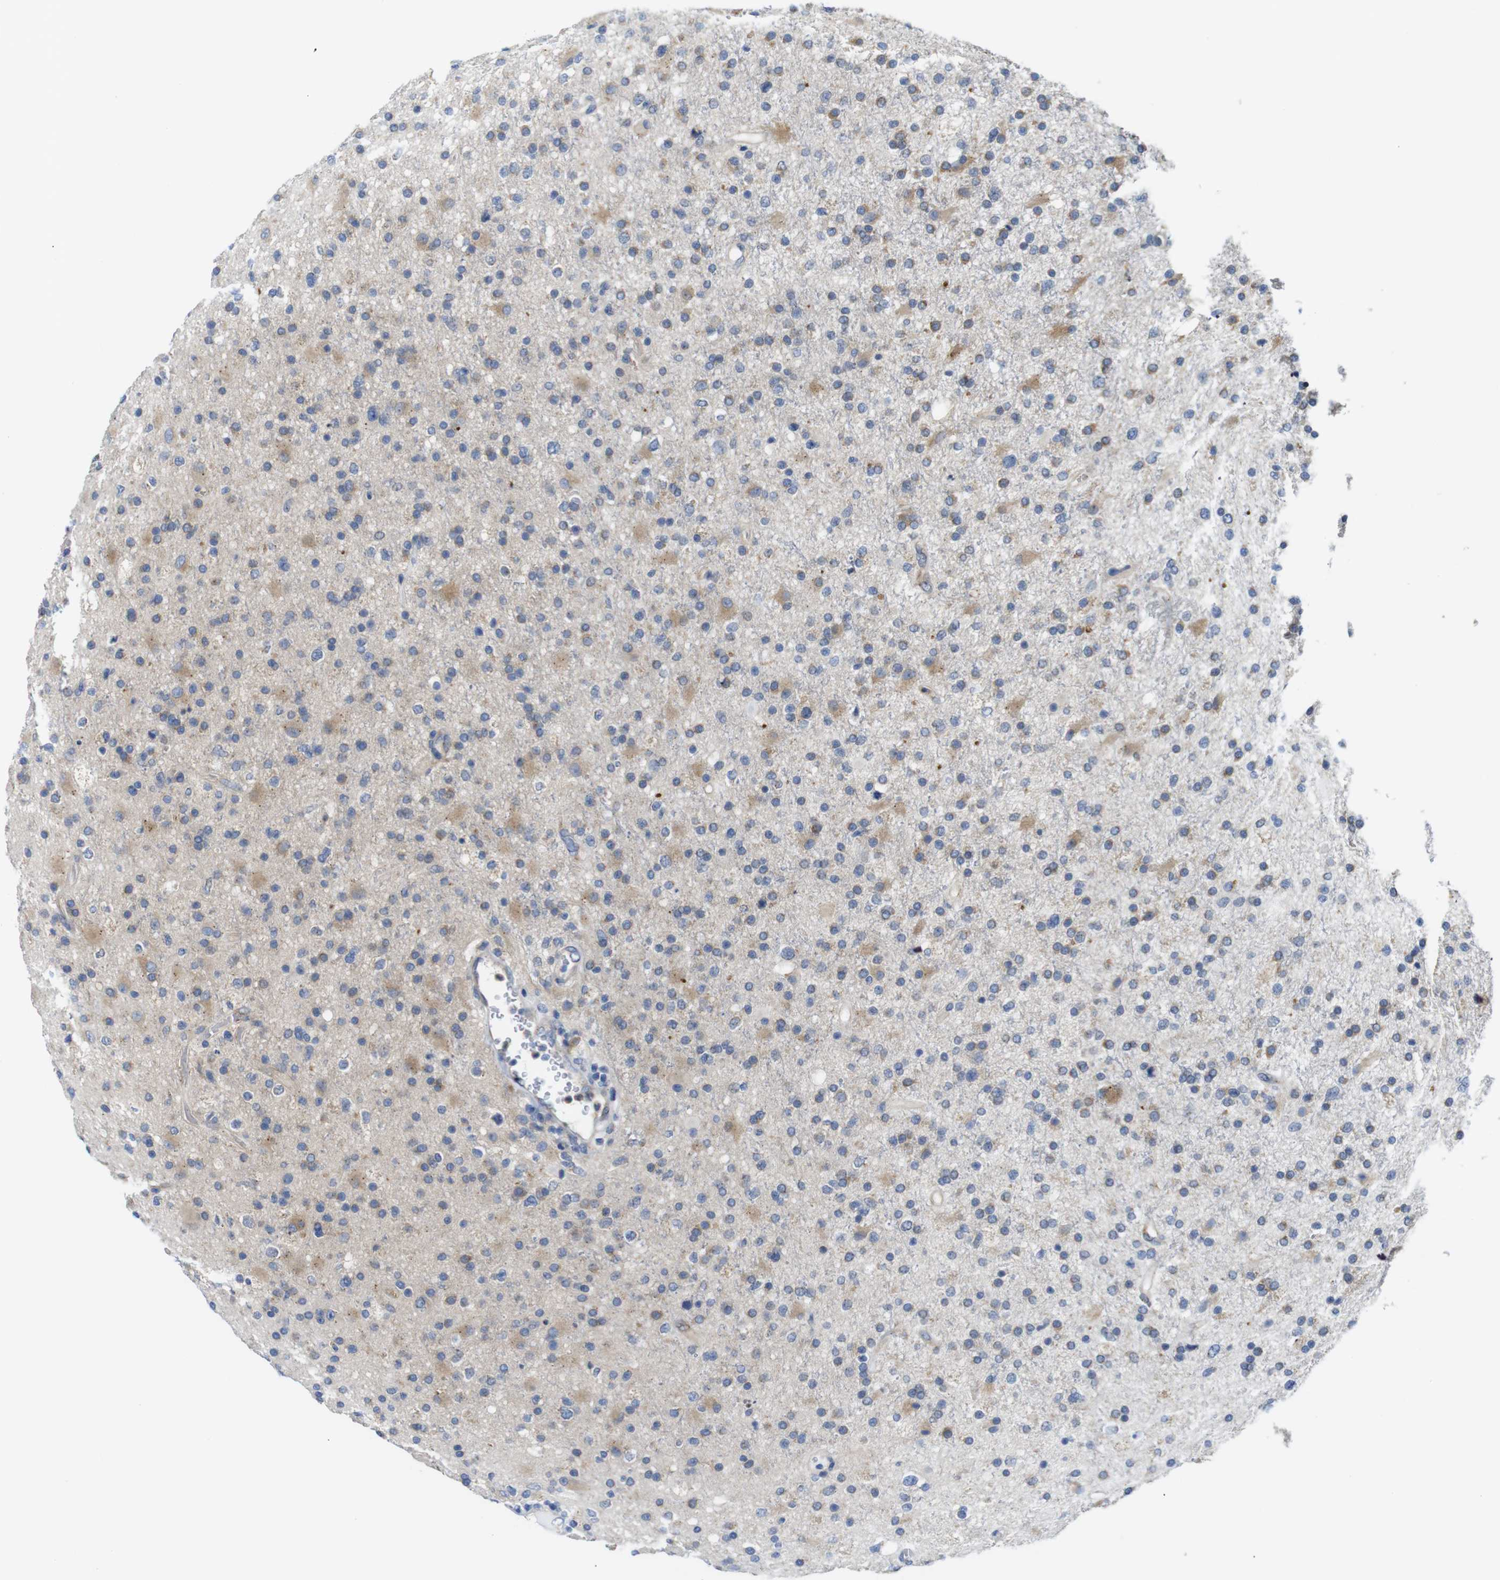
{"staining": {"intensity": "weak", "quantity": "25%-75%", "location": "cytoplasmic/membranous"}, "tissue": "glioma", "cell_type": "Tumor cells", "image_type": "cancer", "snomed": [{"axis": "morphology", "description": "Glioma, malignant, High grade"}, {"axis": "topography", "description": "Brain"}], "caption": "DAB (3,3'-diaminobenzidine) immunohistochemical staining of glioma exhibits weak cytoplasmic/membranous protein positivity in about 25%-75% of tumor cells.", "gene": "DDRGK1", "patient": {"sex": "male", "age": 33}}